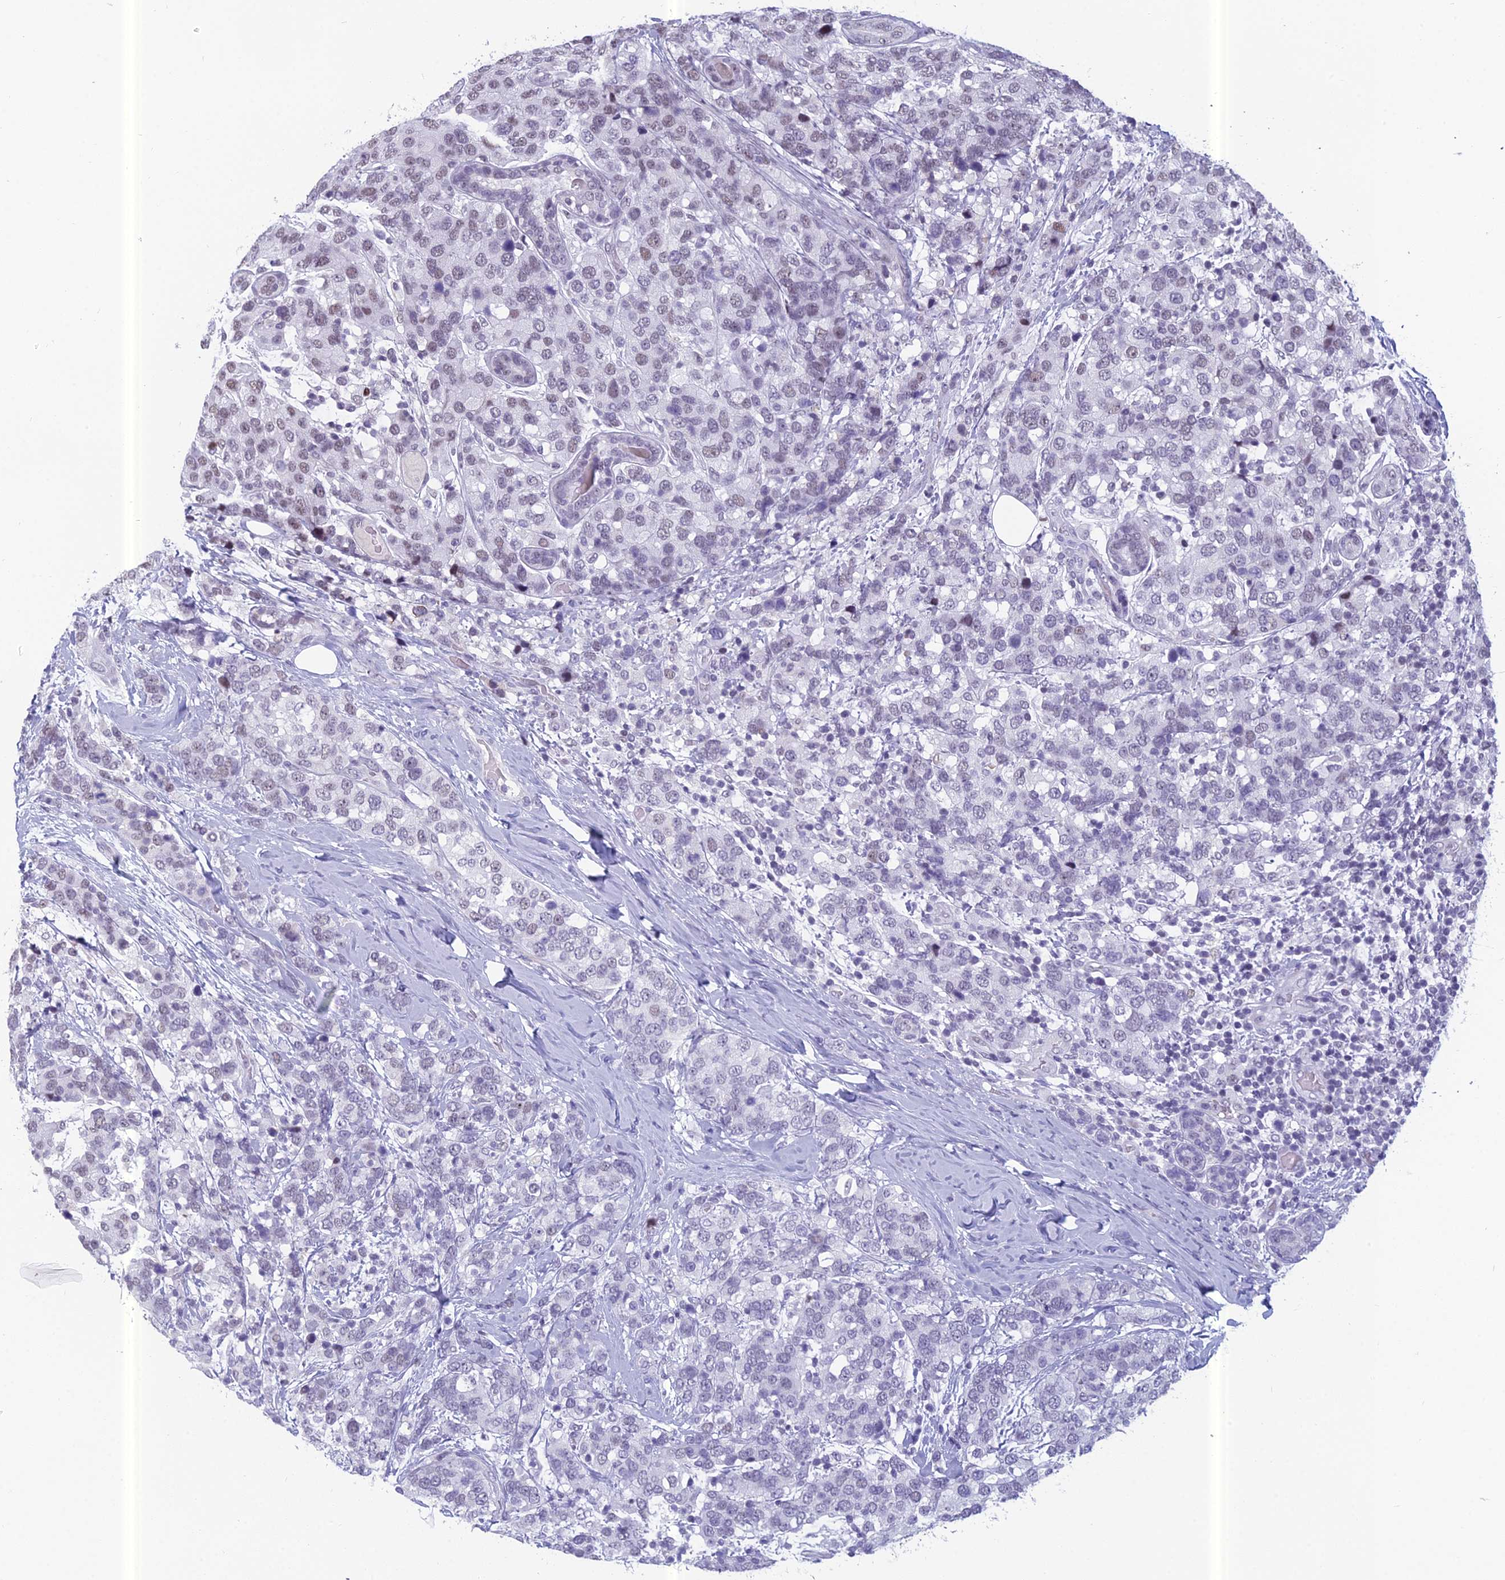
{"staining": {"intensity": "weak", "quantity": "25%-75%", "location": "nuclear"}, "tissue": "breast cancer", "cell_type": "Tumor cells", "image_type": "cancer", "snomed": [{"axis": "morphology", "description": "Lobular carcinoma"}, {"axis": "topography", "description": "Breast"}], "caption": "Immunohistochemistry (IHC) image of human lobular carcinoma (breast) stained for a protein (brown), which demonstrates low levels of weak nuclear expression in about 25%-75% of tumor cells.", "gene": "RGS17", "patient": {"sex": "female", "age": 59}}